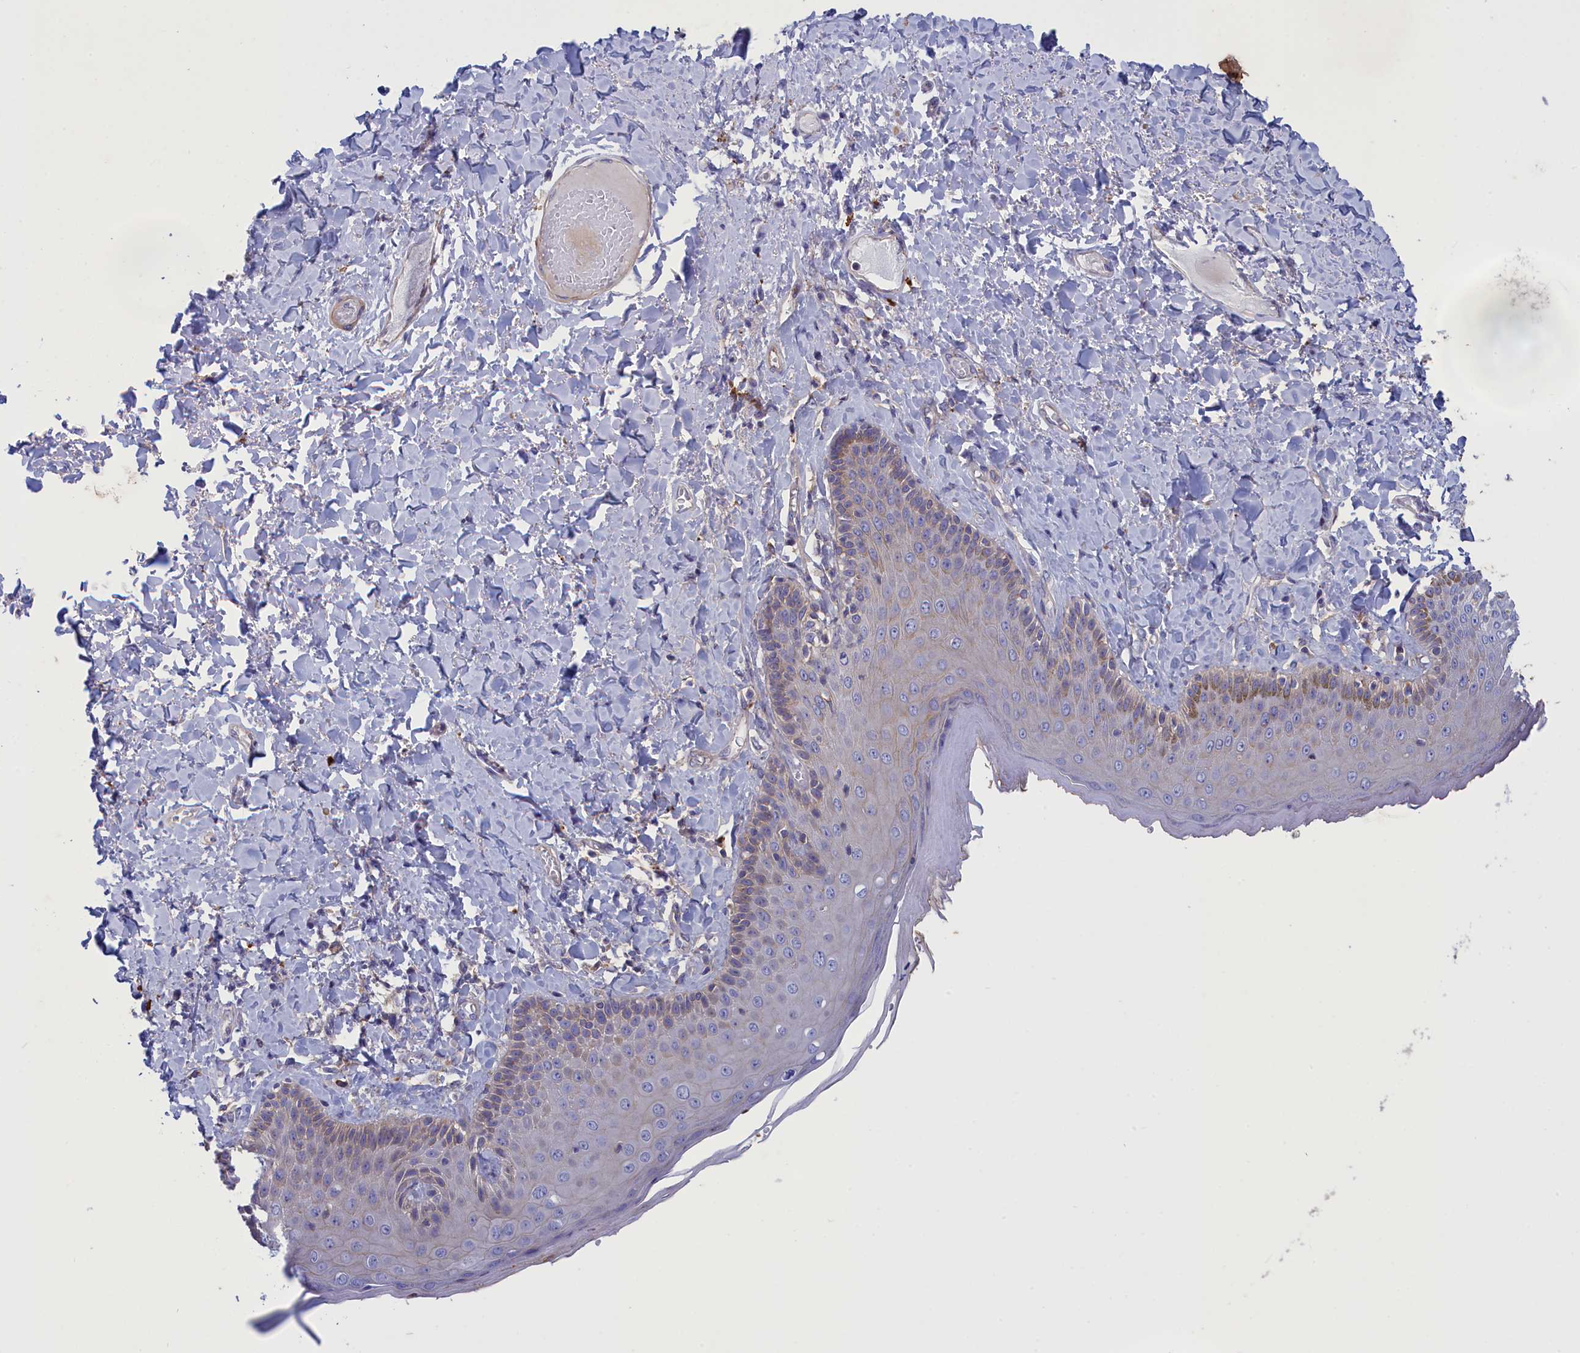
{"staining": {"intensity": "weak", "quantity": "<25%", "location": "cytoplasmic/membranous"}, "tissue": "skin", "cell_type": "Epidermal cells", "image_type": "normal", "snomed": [{"axis": "morphology", "description": "Normal tissue, NOS"}, {"axis": "topography", "description": "Anal"}], "caption": "Immunohistochemistry image of unremarkable skin: human skin stained with DAB reveals no significant protein expression in epidermal cells. (Stains: DAB (3,3'-diaminobenzidine) IHC with hematoxylin counter stain, Microscopy: brightfield microscopy at high magnification).", "gene": "SCAMP4", "patient": {"sex": "male", "age": 69}}